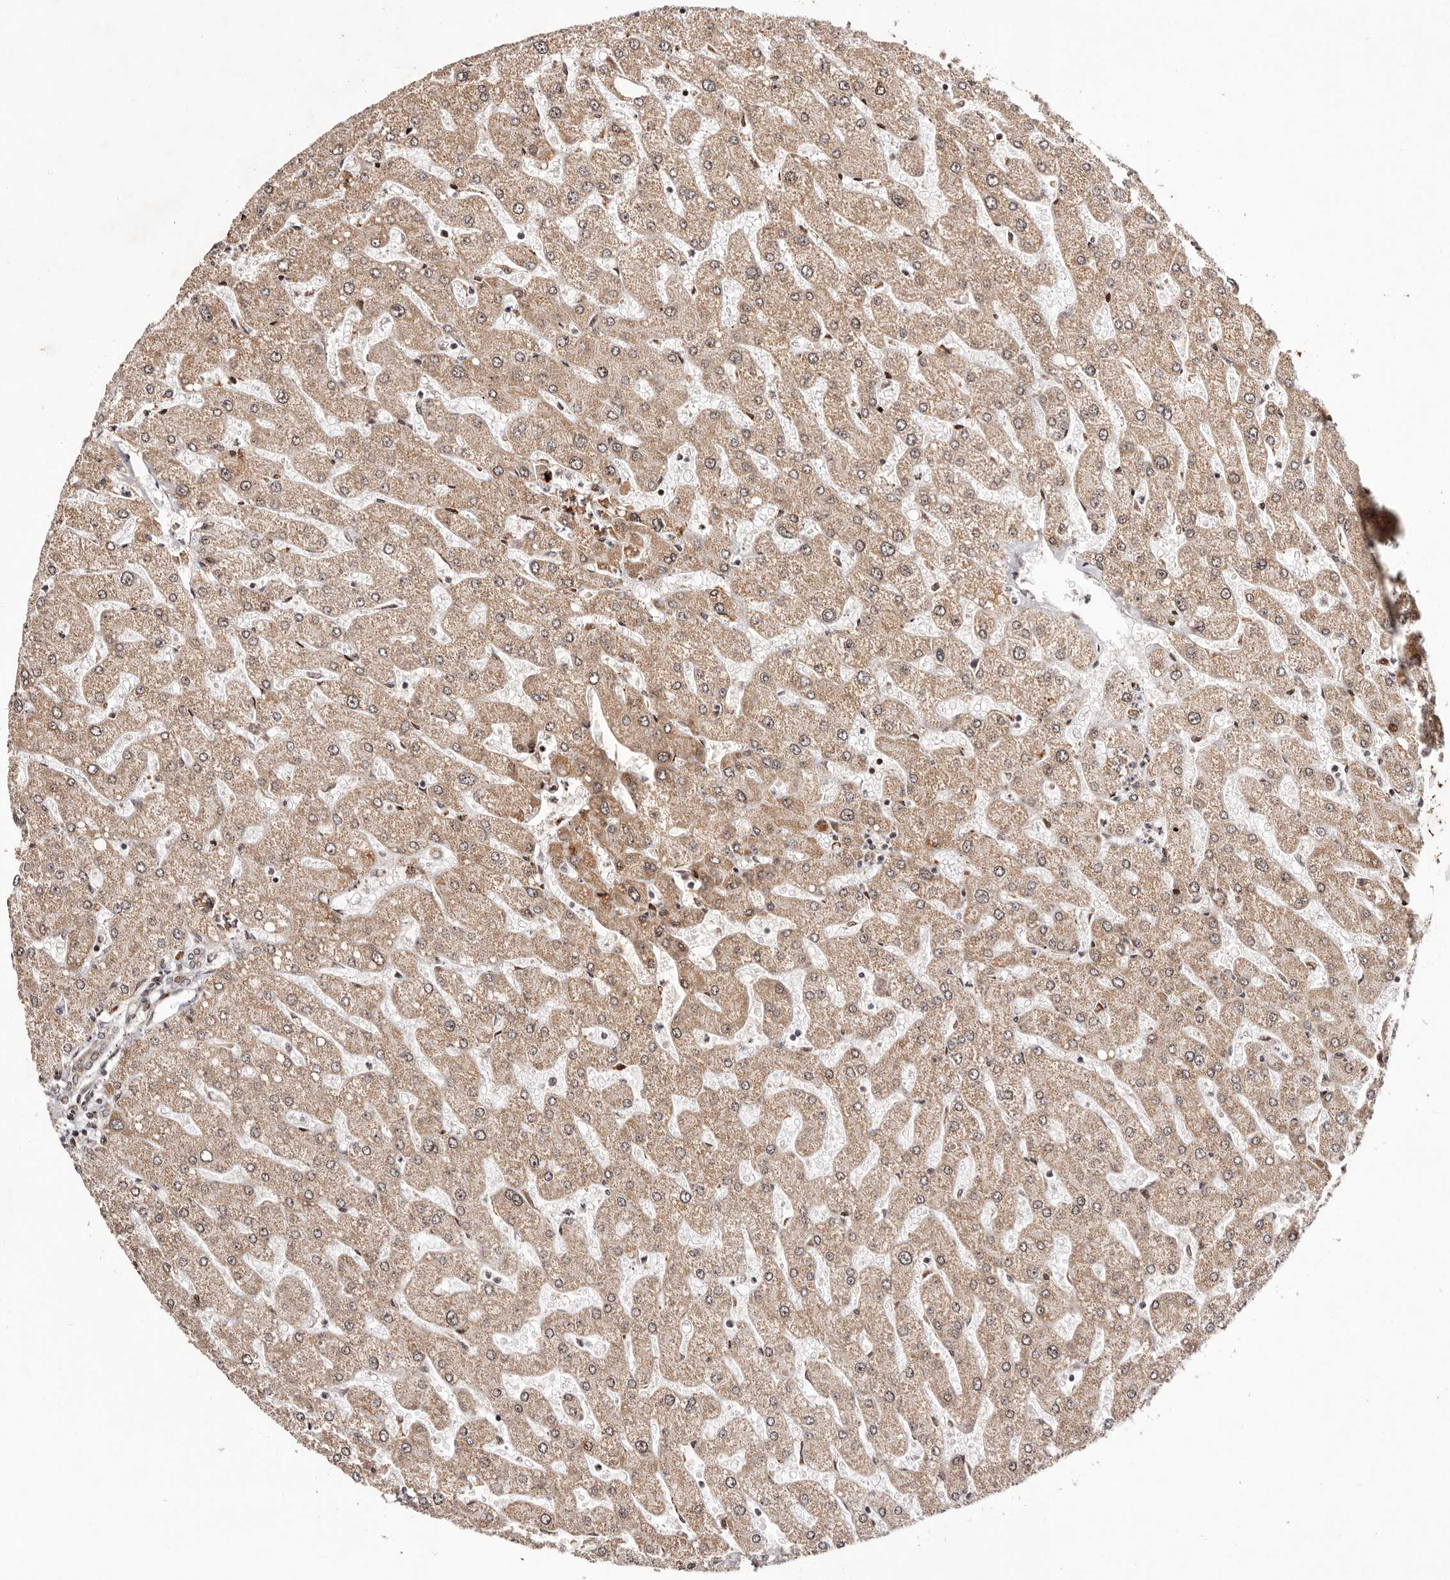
{"staining": {"intensity": "moderate", "quantity": "25%-75%", "location": "nuclear"}, "tissue": "liver", "cell_type": "Cholangiocytes", "image_type": "normal", "snomed": [{"axis": "morphology", "description": "Normal tissue, NOS"}, {"axis": "topography", "description": "Liver"}], "caption": "Immunohistochemical staining of benign human liver demonstrates 25%-75% levels of moderate nuclear protein staining in approximately 25%-75% of cholangiocytes.", "gene": "HIVEP3", "patient": {"sex": "male", "age": 55}}